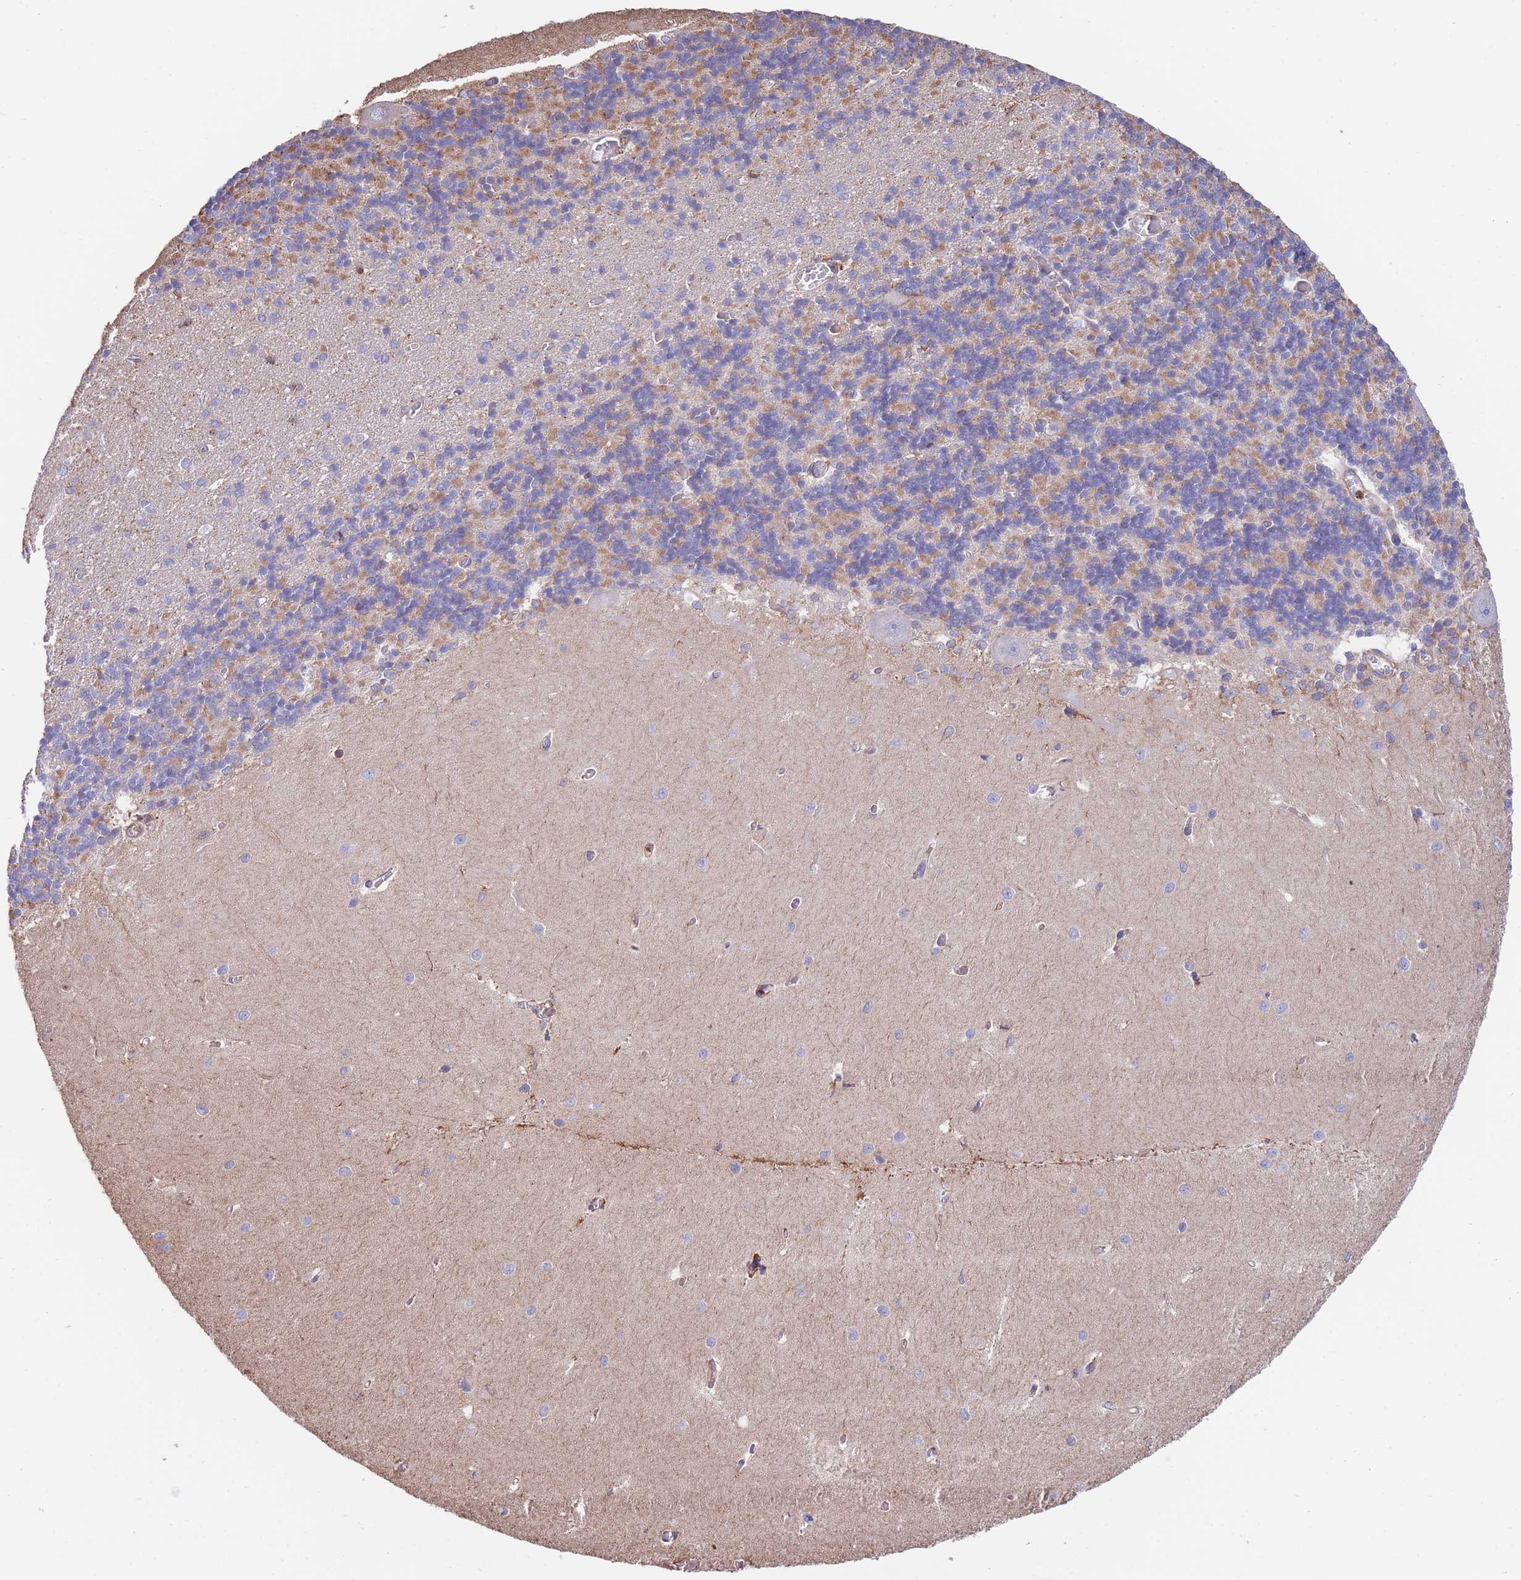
{"staining": {"intensity": "moderate", "quantity": "25%-75%", "location": "cytoplasmic/membranous"}, "tissue": "cerebellum", "cell_type": "Cells in granular layer", "image_type": "normal", "snomed": [{"axis": "morphology", "description": "Normal tissue, NOS"}, {"axis": "topography", "description": "Cerebellum"}], "caption": "High-magnification brightfield microscopy of normal cerebellum stained with DAB (3,3'-diaminobenzidine) (brown) and counterstained with hematoxylin (blue). cells in granular layer exhibit moderate cytoplasmic/membranous positivity is appreciated in approximately25%-75% of cells. The protein is shown in brown color, while the nuclei are stained blue.", "gene": "LRRN4CL", "patient": {"sex": "male", "age": 37}}